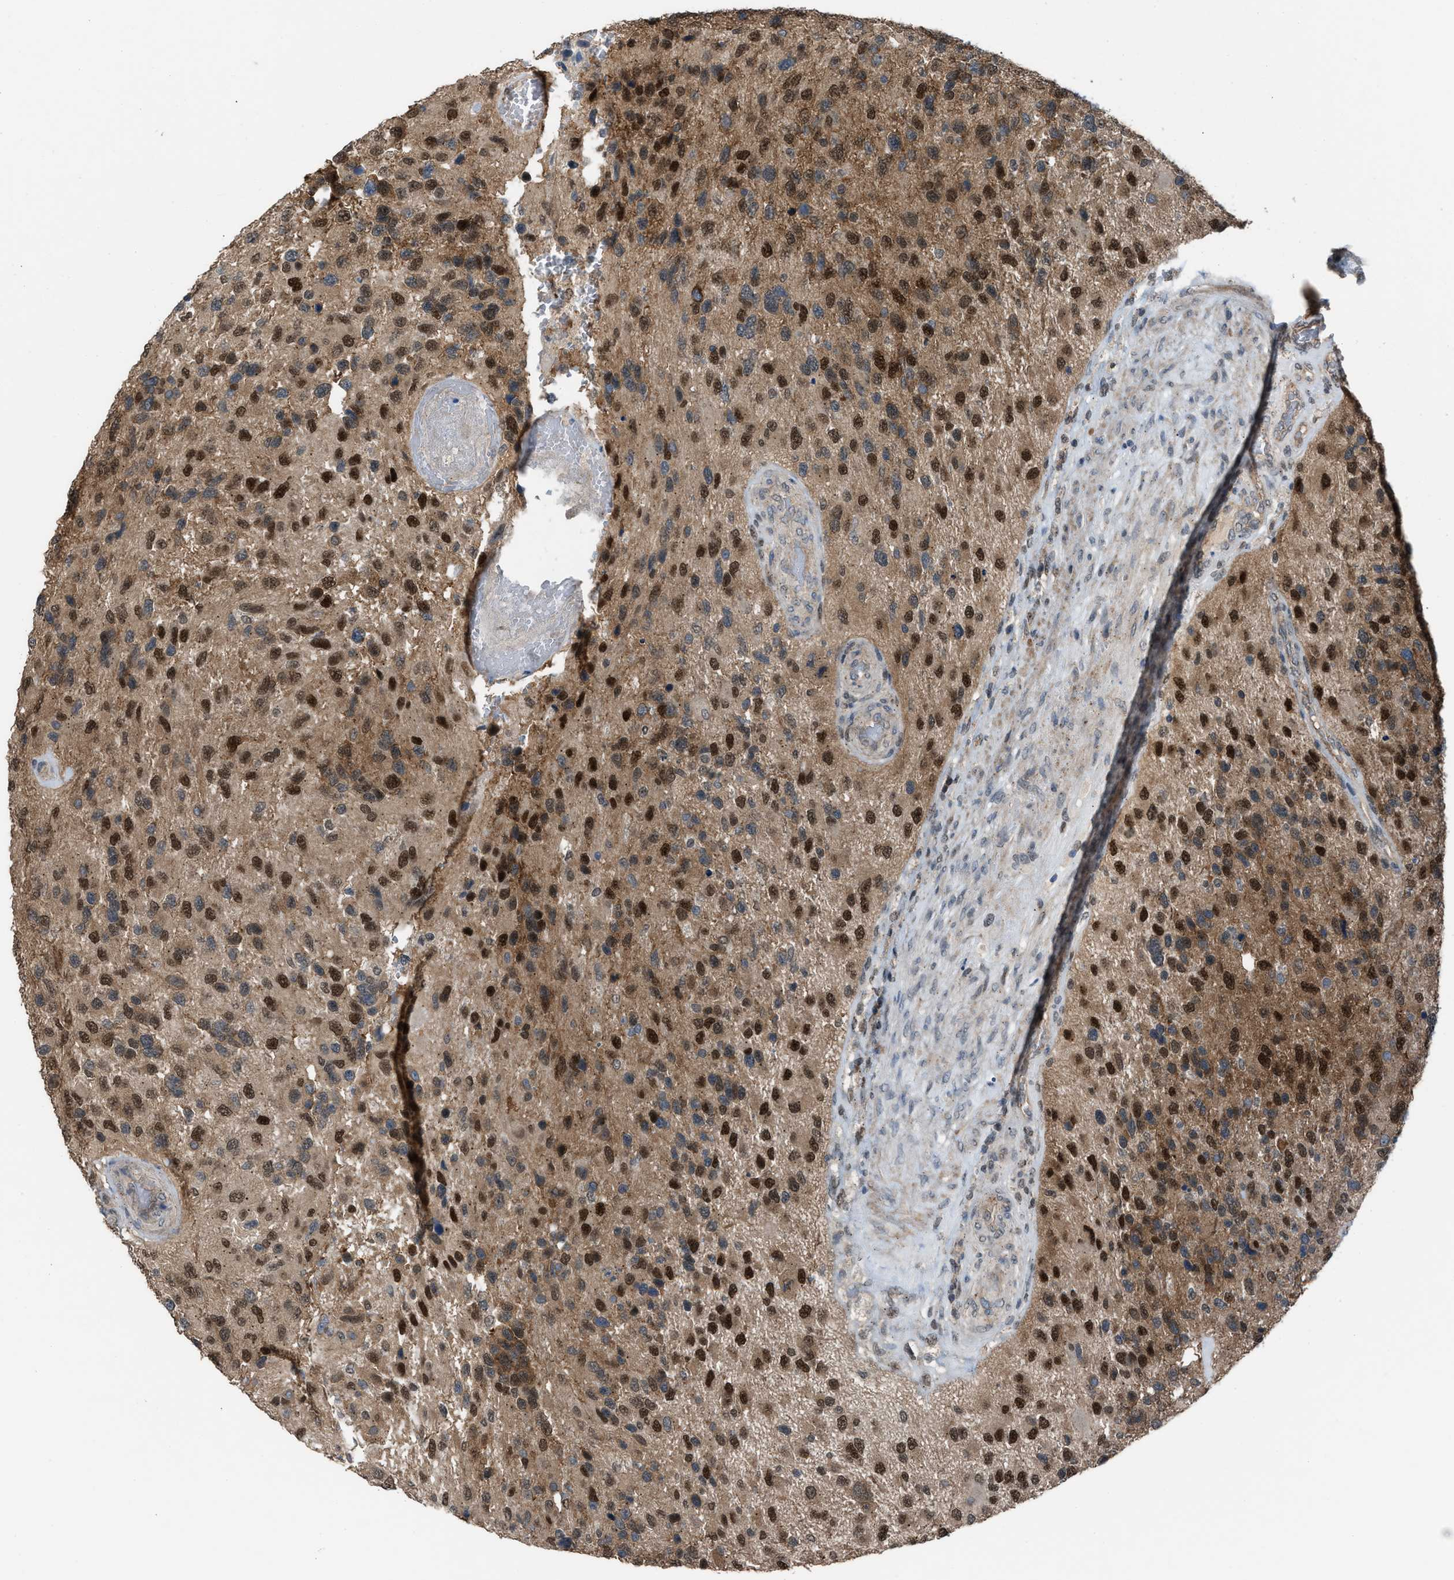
{"staining": {"intensity": "strong", "quantity": "25%-75%", "location": "cytoplasmic/membranous,nuclear"}, "tissue": "glioma", "cell_type": "Tumor cells", "image_type": "cancer", "snomed": [{"axis": "morphology", "description": "Glioma, malignant, High grade"}, {"axis": "topography", "description": "Brain"}], "caption": "Tumor cells exhibit high levels of strong cytoplasmic/membranous and nuclear staining in about 25%-75% of cells in malignant high-grade glioma. (DAB = brown stain, brightfield microscopy at high magnification).", "gene": "CRTC1", "patient": {"sex": "female", "age": 58}}